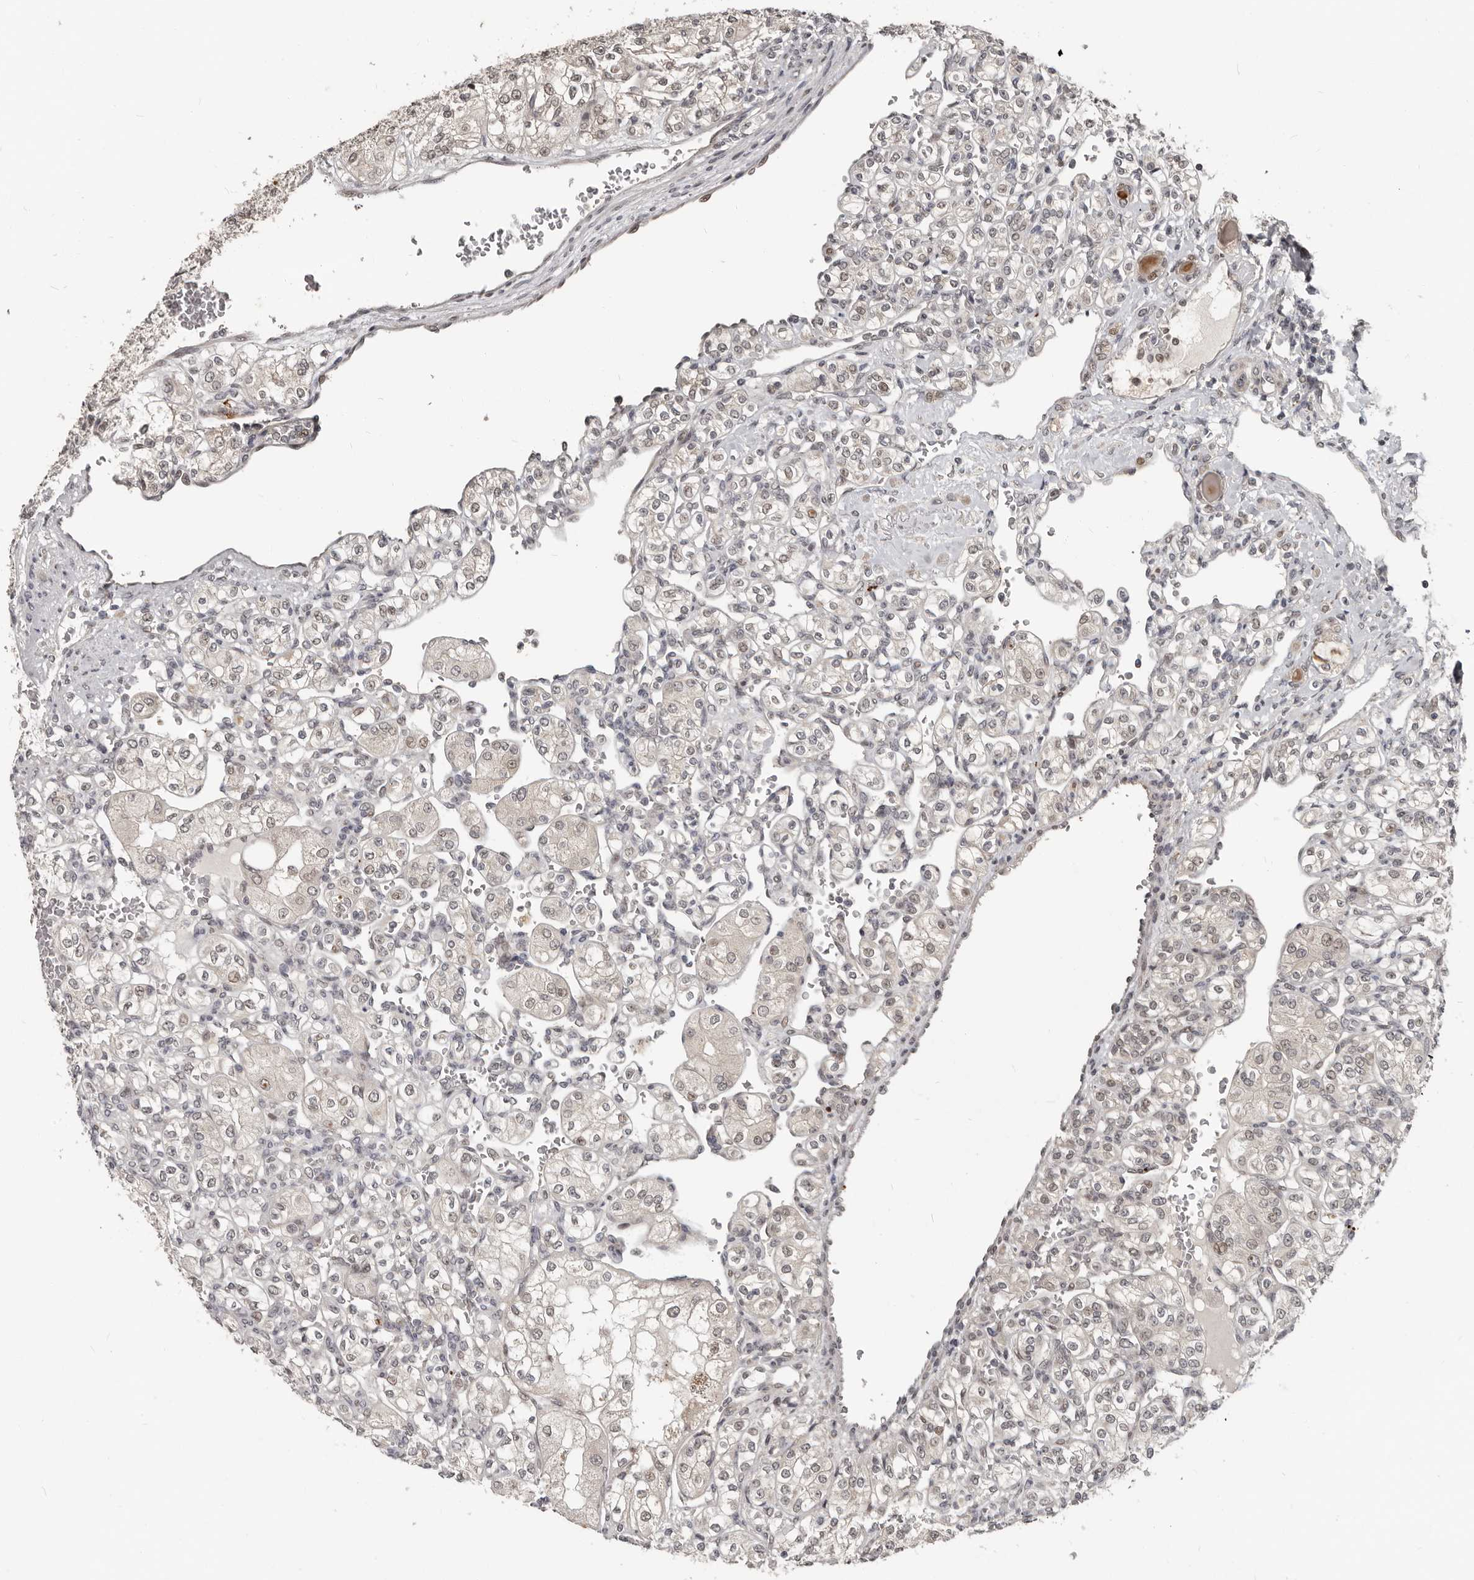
{"staining": {"intensity": "weak", "quantity": "<25%", "location": "nuclear"}, "tissue": "renal cancer", "cell_type": "Tumor cells", "image_type": "cancer", "snomed": [{"axis": "morphology", "description": "Adenocarcinoma, NOS"}, {"axis": "topography", "description": "Kidney"}], "caption": "A high-resolution photomicrograph shows immunohistochemistry staining of renal cancer (adenocarcinoma), which reveals no significant expression in tumor cells.", "gene": "APOL6", "patient": {"sex": "male", "age": 77}}